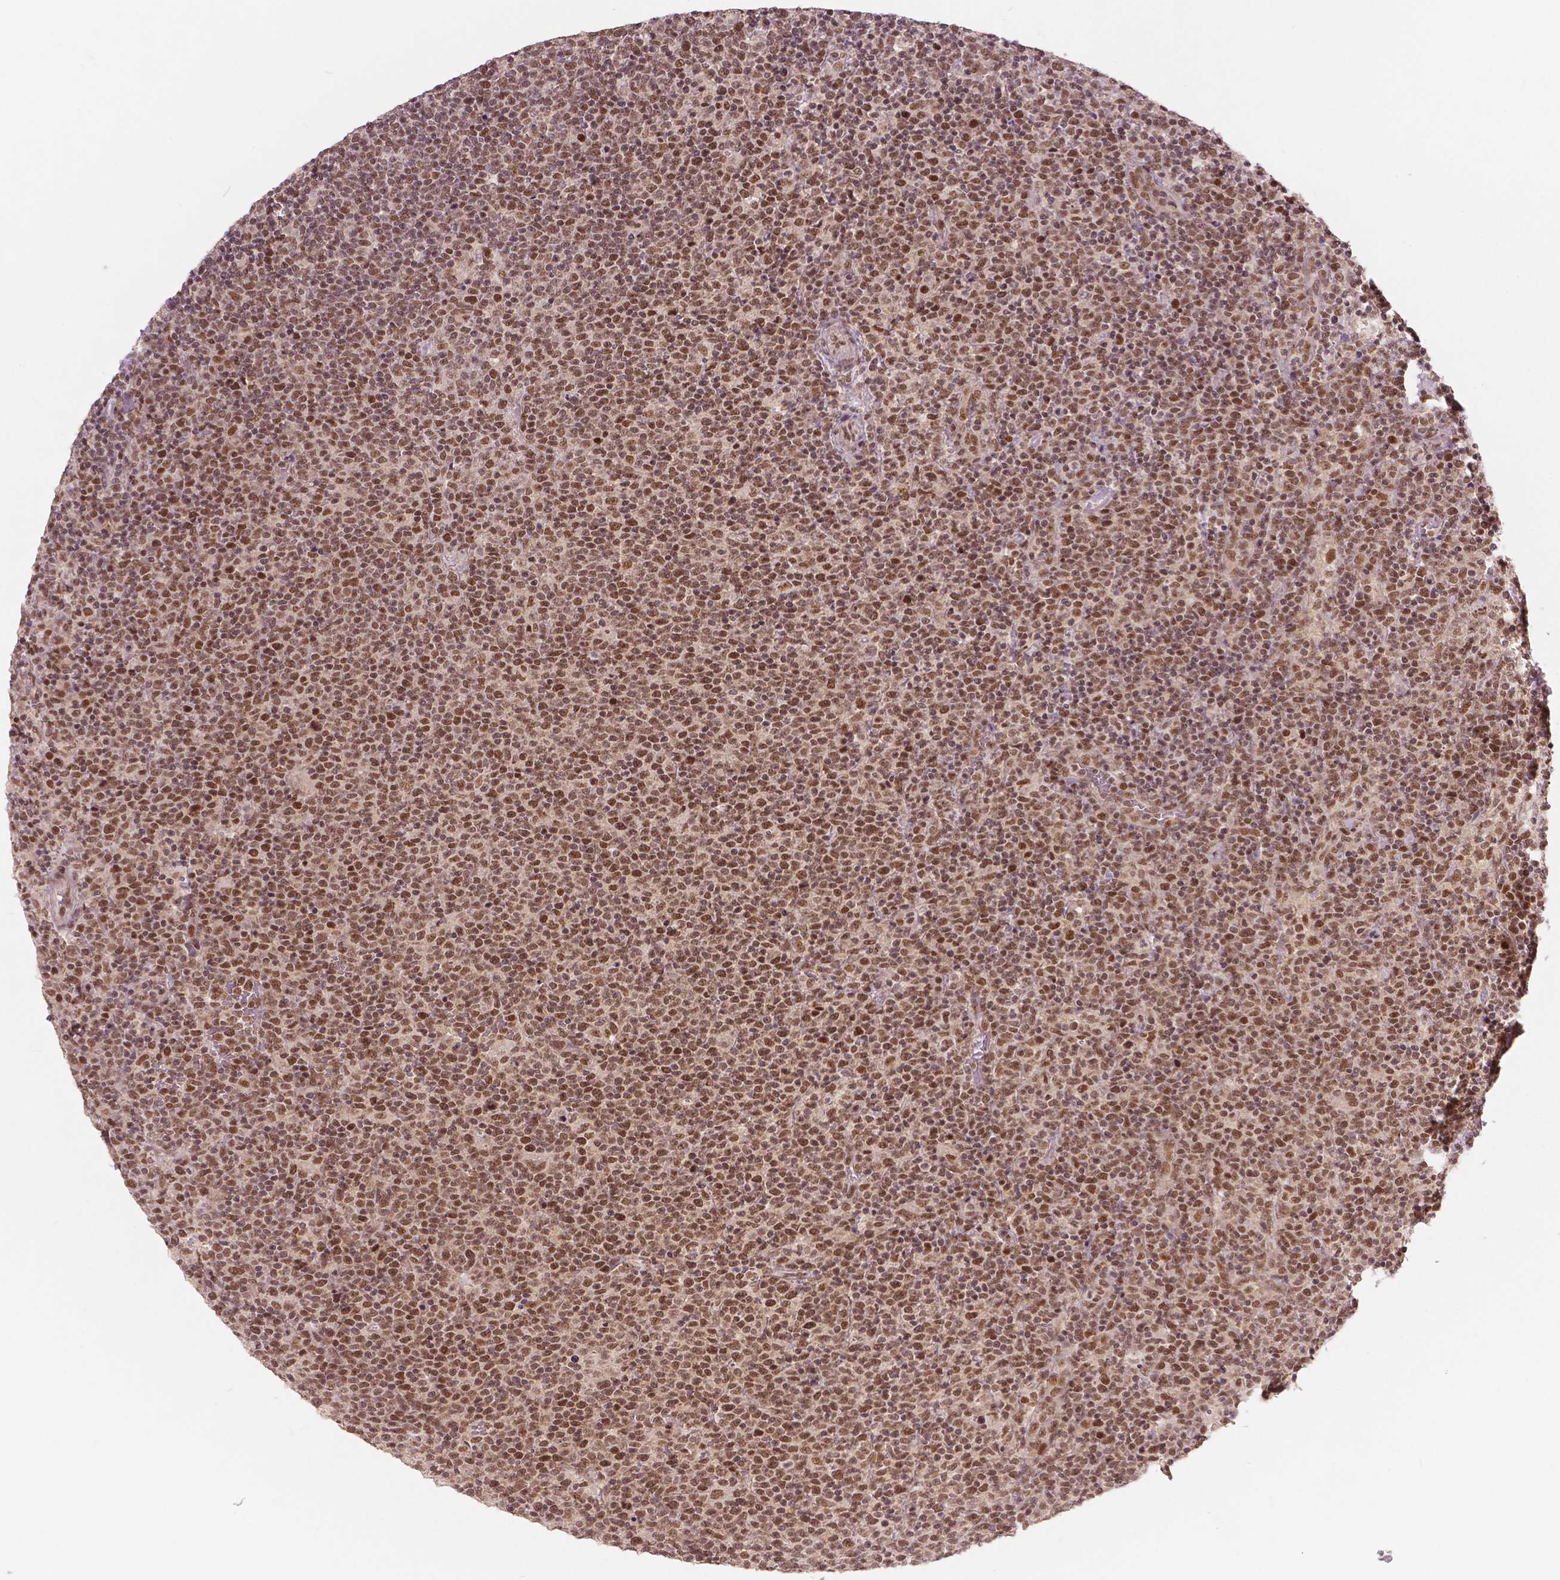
{"staining": {"intensity": "moderate", "quantity": ">75%", "location": "nuclear"}, "tissue": "lymphoma", "cell_type": "Tumor cells", "image_type": "cancer", "snomed": [{"axis": "morphology", "description": "Malignant lymphoma, non-Hodgkin's type, High grade"}, {"axis": "topography", "description": "Lymph node"}], "caption": "Lymphoma stained with IHC reveals moderate nuclear positivity in approximately >75% of tumor cells. Immunohistochemistry (ihc) stains the protein of interest in brown and the nuclei are stained blue.", "gene": "NSD2", "patient": {"sex": "male", "age": 61}}